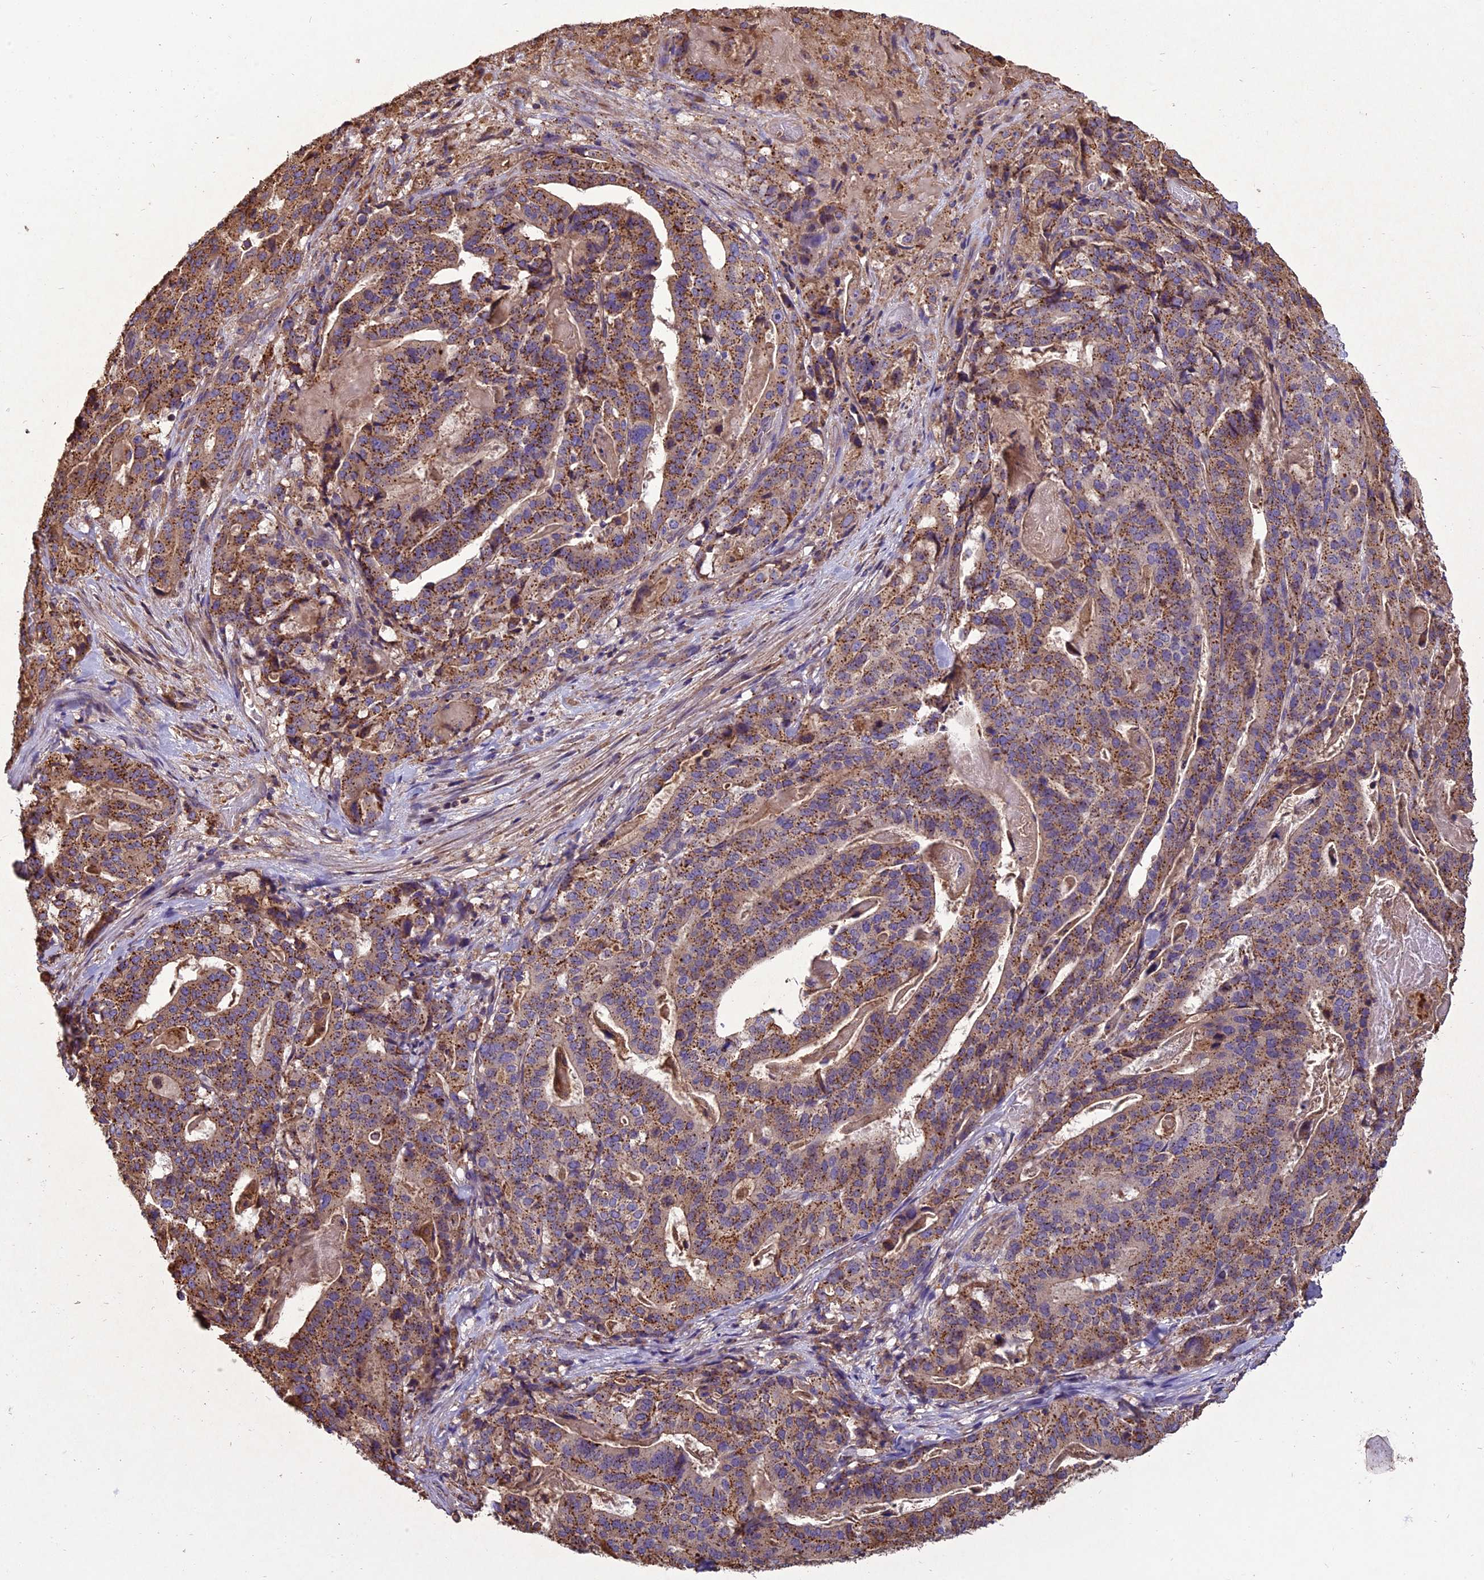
{"staining": {"intensity": "moderate", "quantity": ">75%", "location": "cytoplasmic/membranous"}, "tissue": "stomach cancer", "cell_type": "Tumor cells", "image_type": "cancer", "snomed": [{"axis": "morphology", "description": "Adenocarcinoma, NOS"}, {"axis": "topography", "description": "Stomach"}], "caption": "IHC staining of adenocarcinoma (stomach), which displays medium levels of moderate cytoplasmic/membranous positivity in approximately >75% of tumor cells indicating moderate cytoplasmic/membranous protein staining. The staining was performed using DAB (brown) for protein detection and nuclei were counterstained in hematoxylin (blue).", "gene": "CHMP2A", "patient": {"sex": "male", "age": 48}}